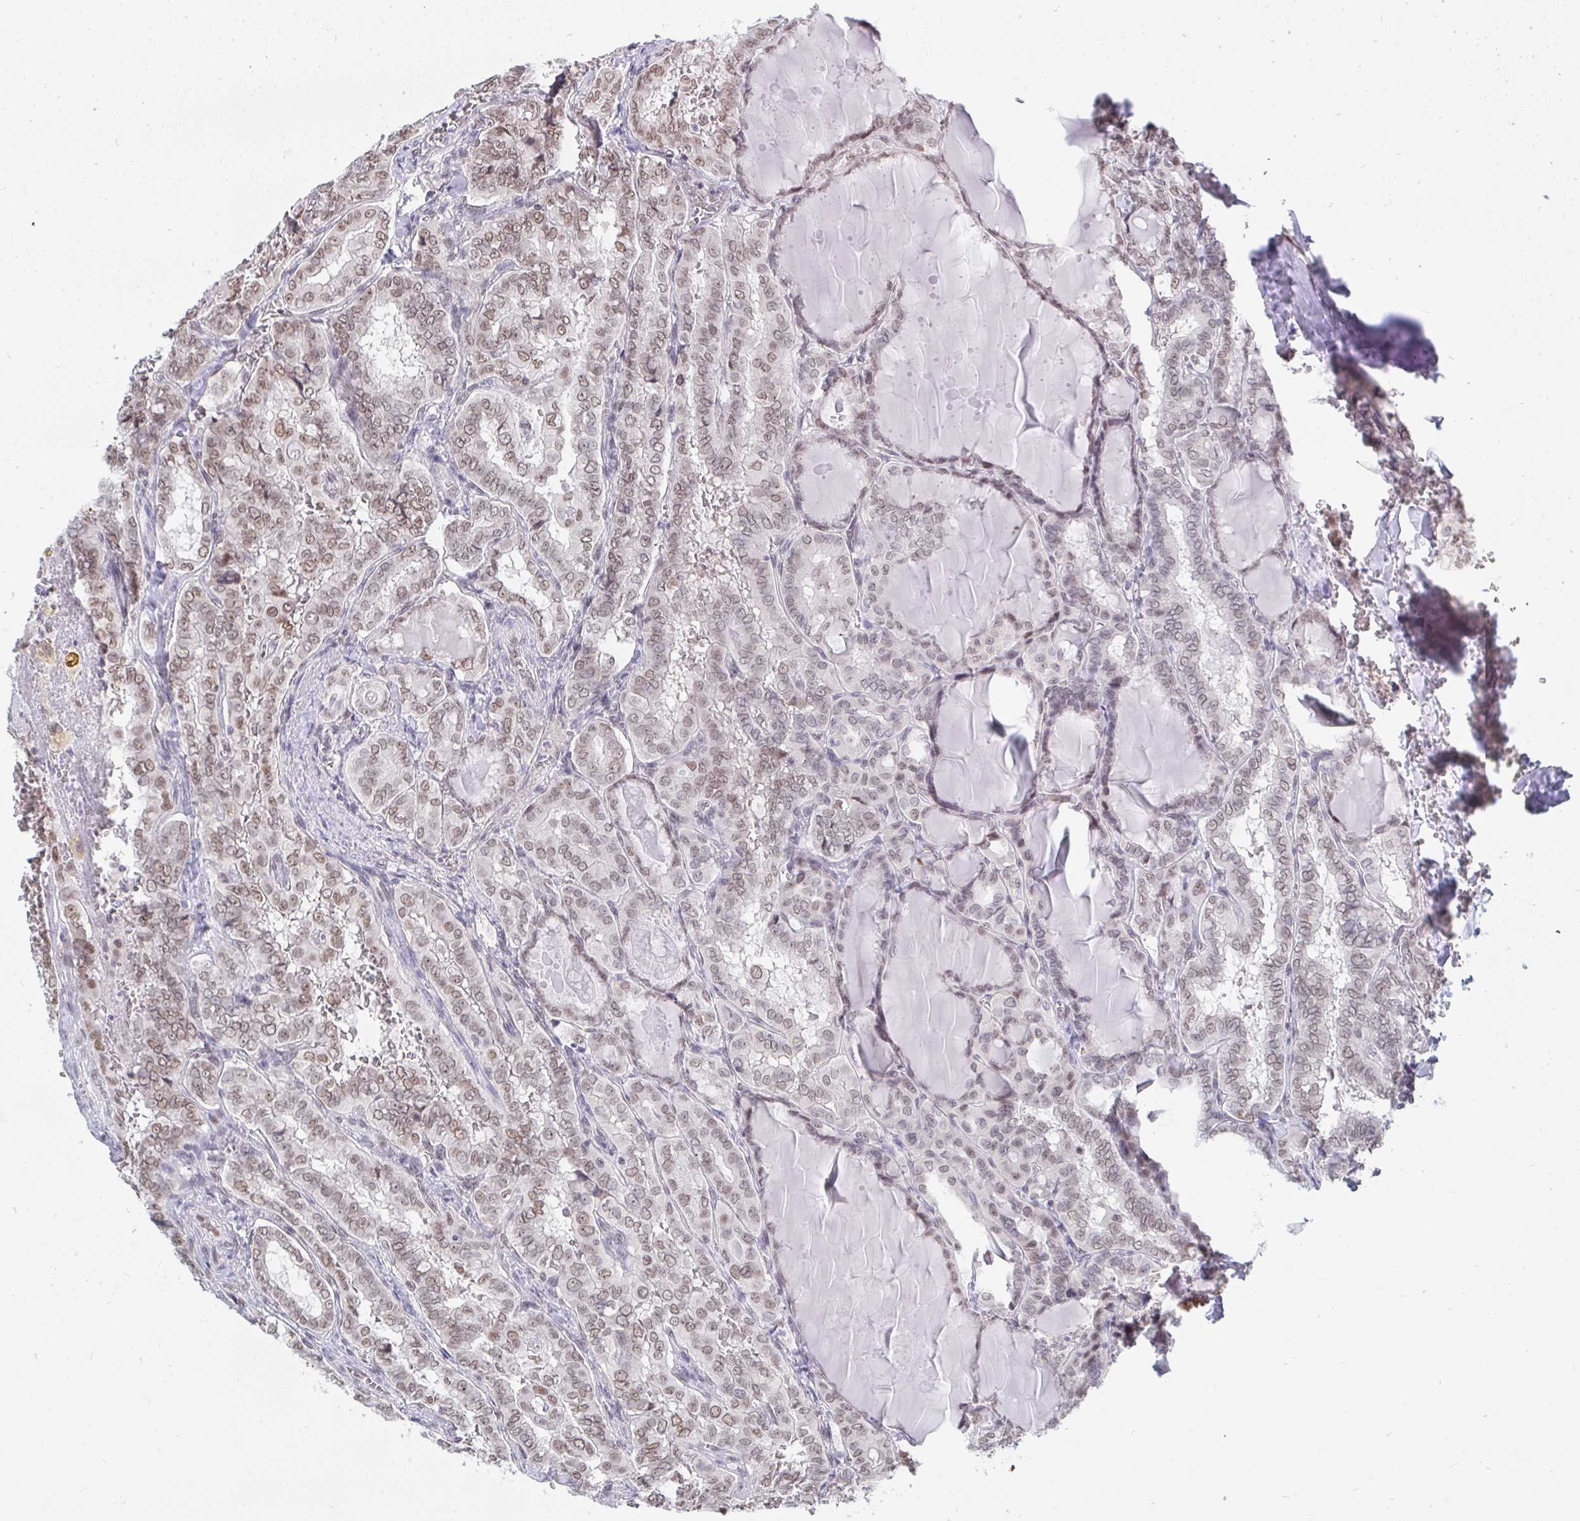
{"staining": {"intensity": "weak", "quantity": ">75%", "location": "nuclear"}, "tissue": "thyroid cancer", "cell_type": "Tumor cells", "image_type": "cancer", "snomed": [{"axis": "morphology", "description": "Papillary adenocarcinoma, NOS"}, {"axis": "topography", "description": "Thyroid gland"}], "caption": "Human papillary adenocarcinoma (thyroid) stained for a protein (brown) shows weak nuclear positive positivity in about >75% of tumor cells.", "gene": "TRIP12", "patient": {"sex": "female", "age": 46}}